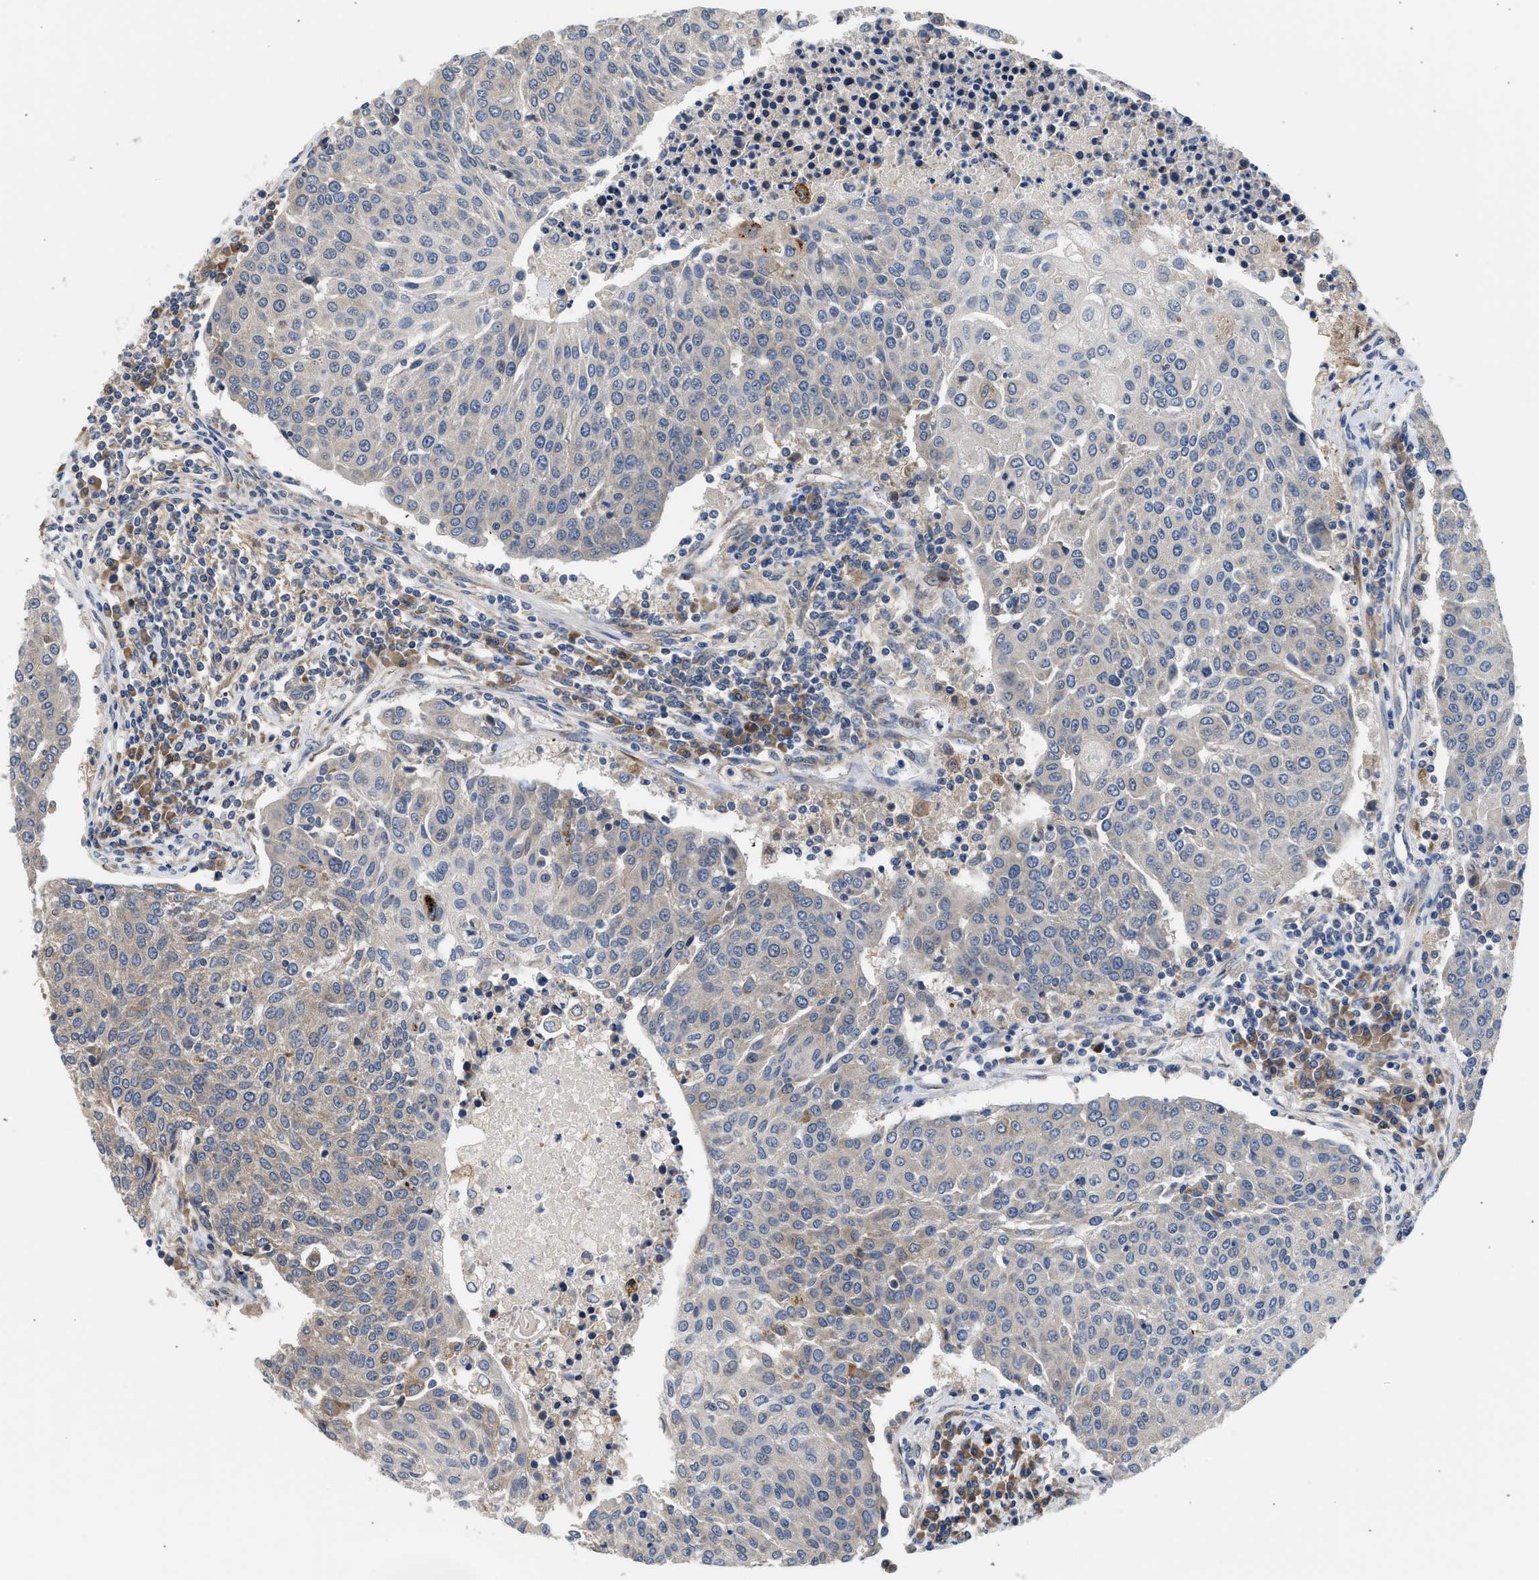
{"staining": {"intensity": "weak", "quantity": "<25%", "location": "cytoplasmic/membranous"}, "tissue": "urothelial cancer", "cell_type": "Tumor cells", "image_type": "cancer", "snomed": [{"axis": "morphology", "description": "Urothelial carcinoma, High grade"}, {"axis": "topography", "description": "Urinary bladder"}], "caption": "IHC histopathology image of neoplastic tissue: human urothelial carcinoma (high-grade) stained with DAB (3,3'-diaminobenzidine) reveals no significant protein expression in tumor cells. (Immunohistochemistry, brightfield microscopy, high magnification).", "gene": "POLG2", "patient": {"sex": "female", "age": 85}}